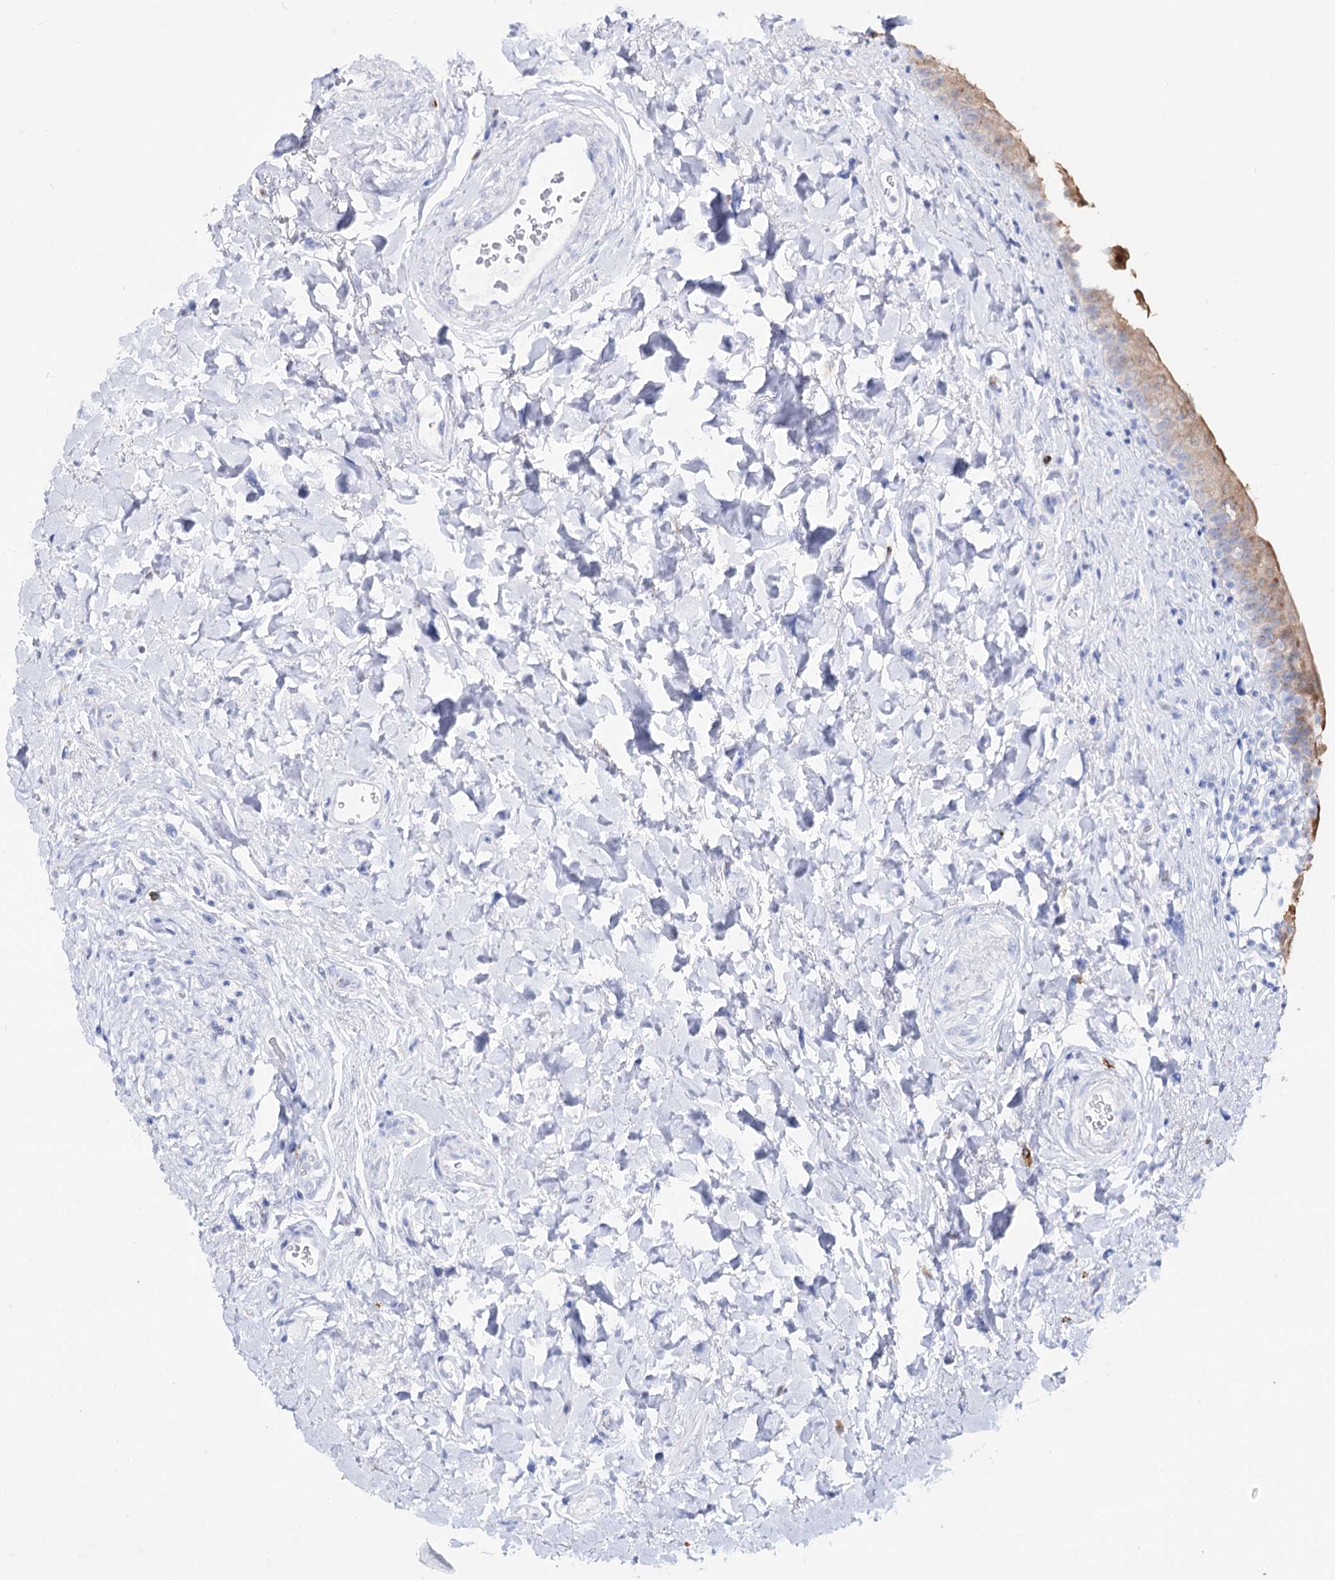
{"staining": {"intensity": "weak", "quantity": "<25%", "location": "cytoplasmic/membranous"}, "tissue": "urinary bladder", "cell_type": "Urothelial cells", "image_type": "normal", "snomed": [{"axis": "morphology", "description": "Normal tissue, NOS"}, {"axis": "topography", "description": "Urinary bladder"}], "caption": "Photomicrograph shows no protein expression in urothelial cells of normal urinary bladder.", "gene": "SLC3A1", "patient": {"sex": "male", "age": 83}}